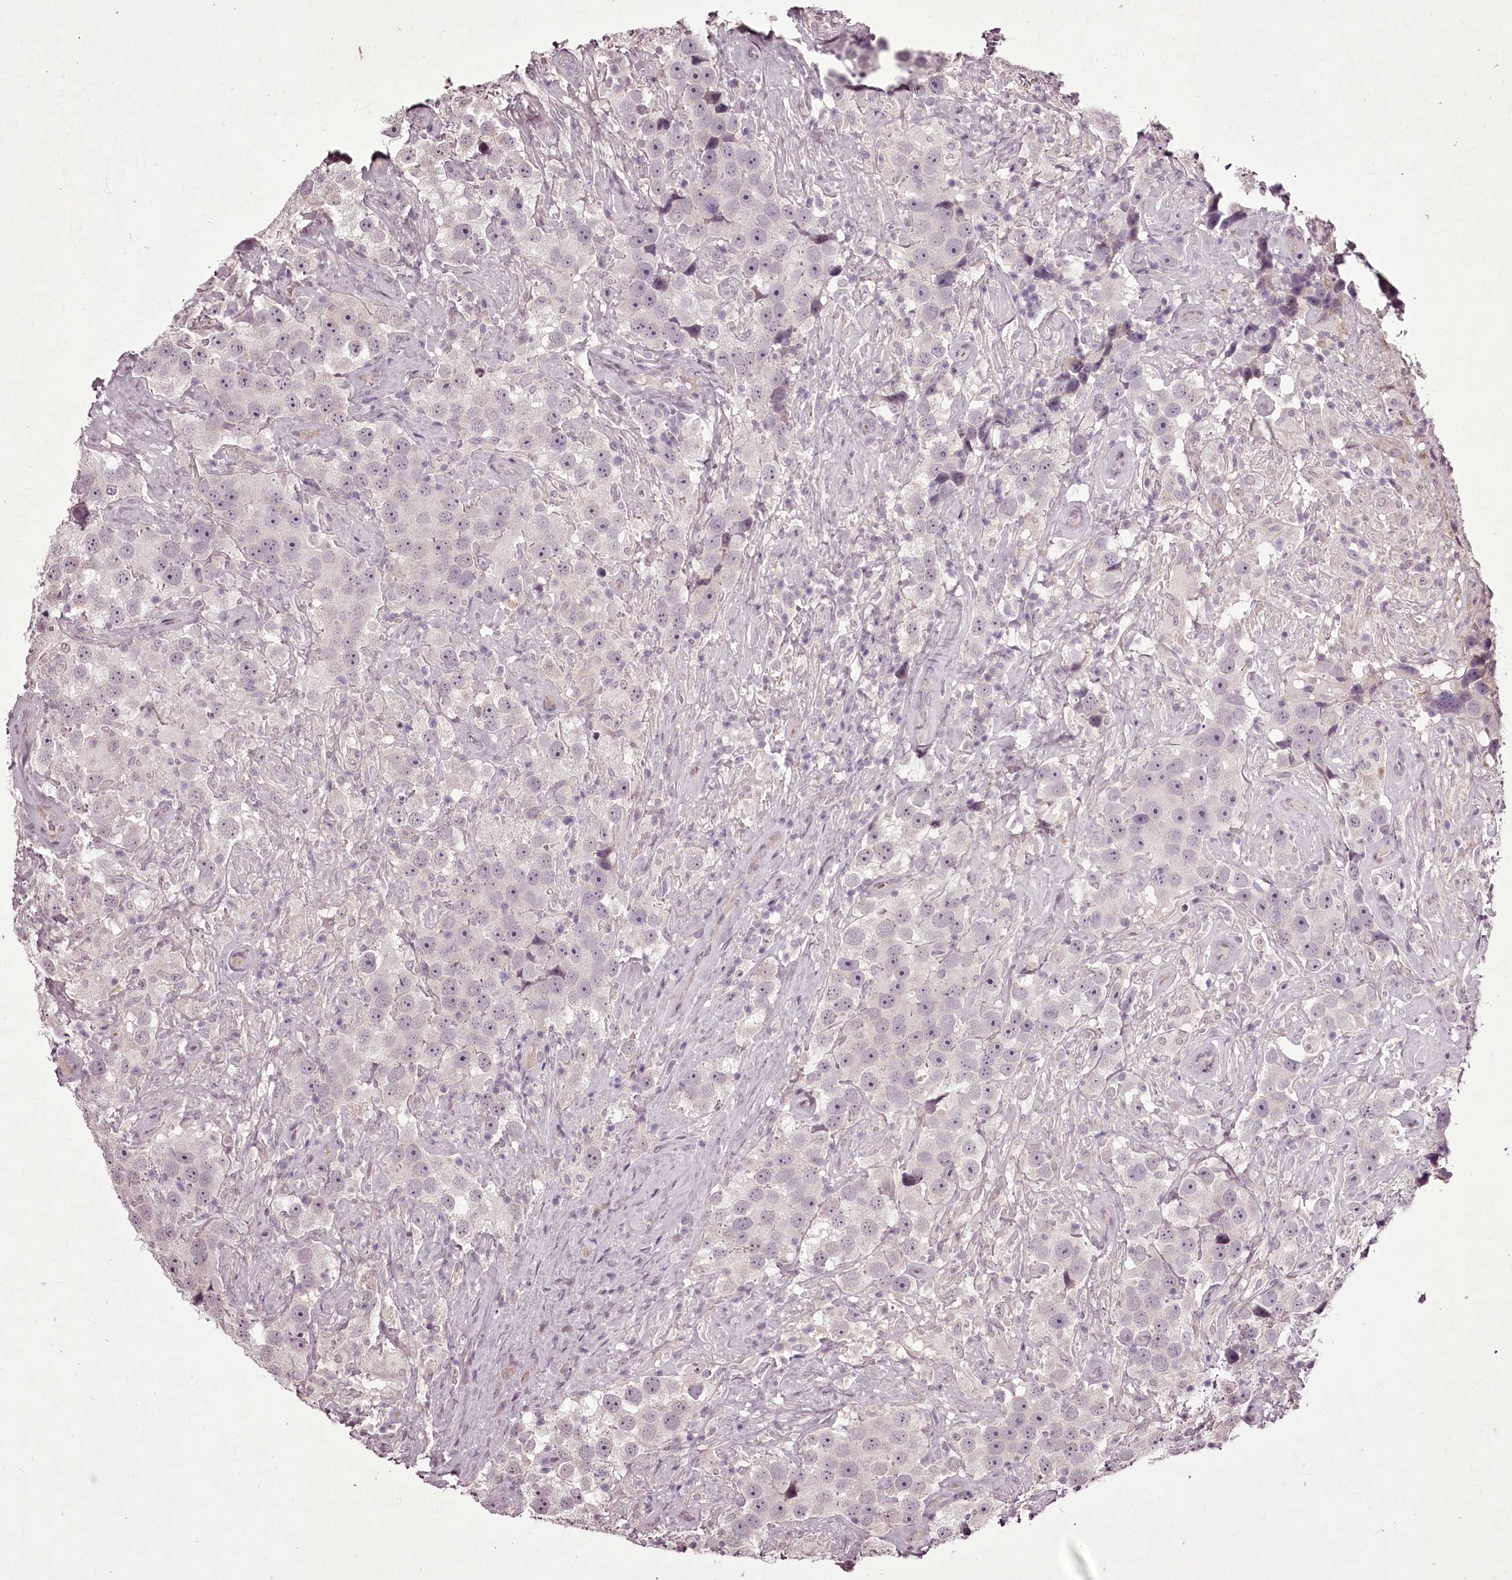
{"staining": {"intensity": "negative", "quantity": "none", "location": "none"}, "tissue": "testis cancer", "cell_type": "Tumor cells", "image_type": "cancer", "snomed": [{"axis": "morphology", "description": "Seminoma, NOS"}, {"axis": "topography", "description": "Testis"}], "caption": "High power microscopy histopathology image of an IHC image of testis cancer (seminoma), revealing no significant expression in tumor cells.", "gene": "C1orf56", "patient": {"sex": "male", "age": 49}}